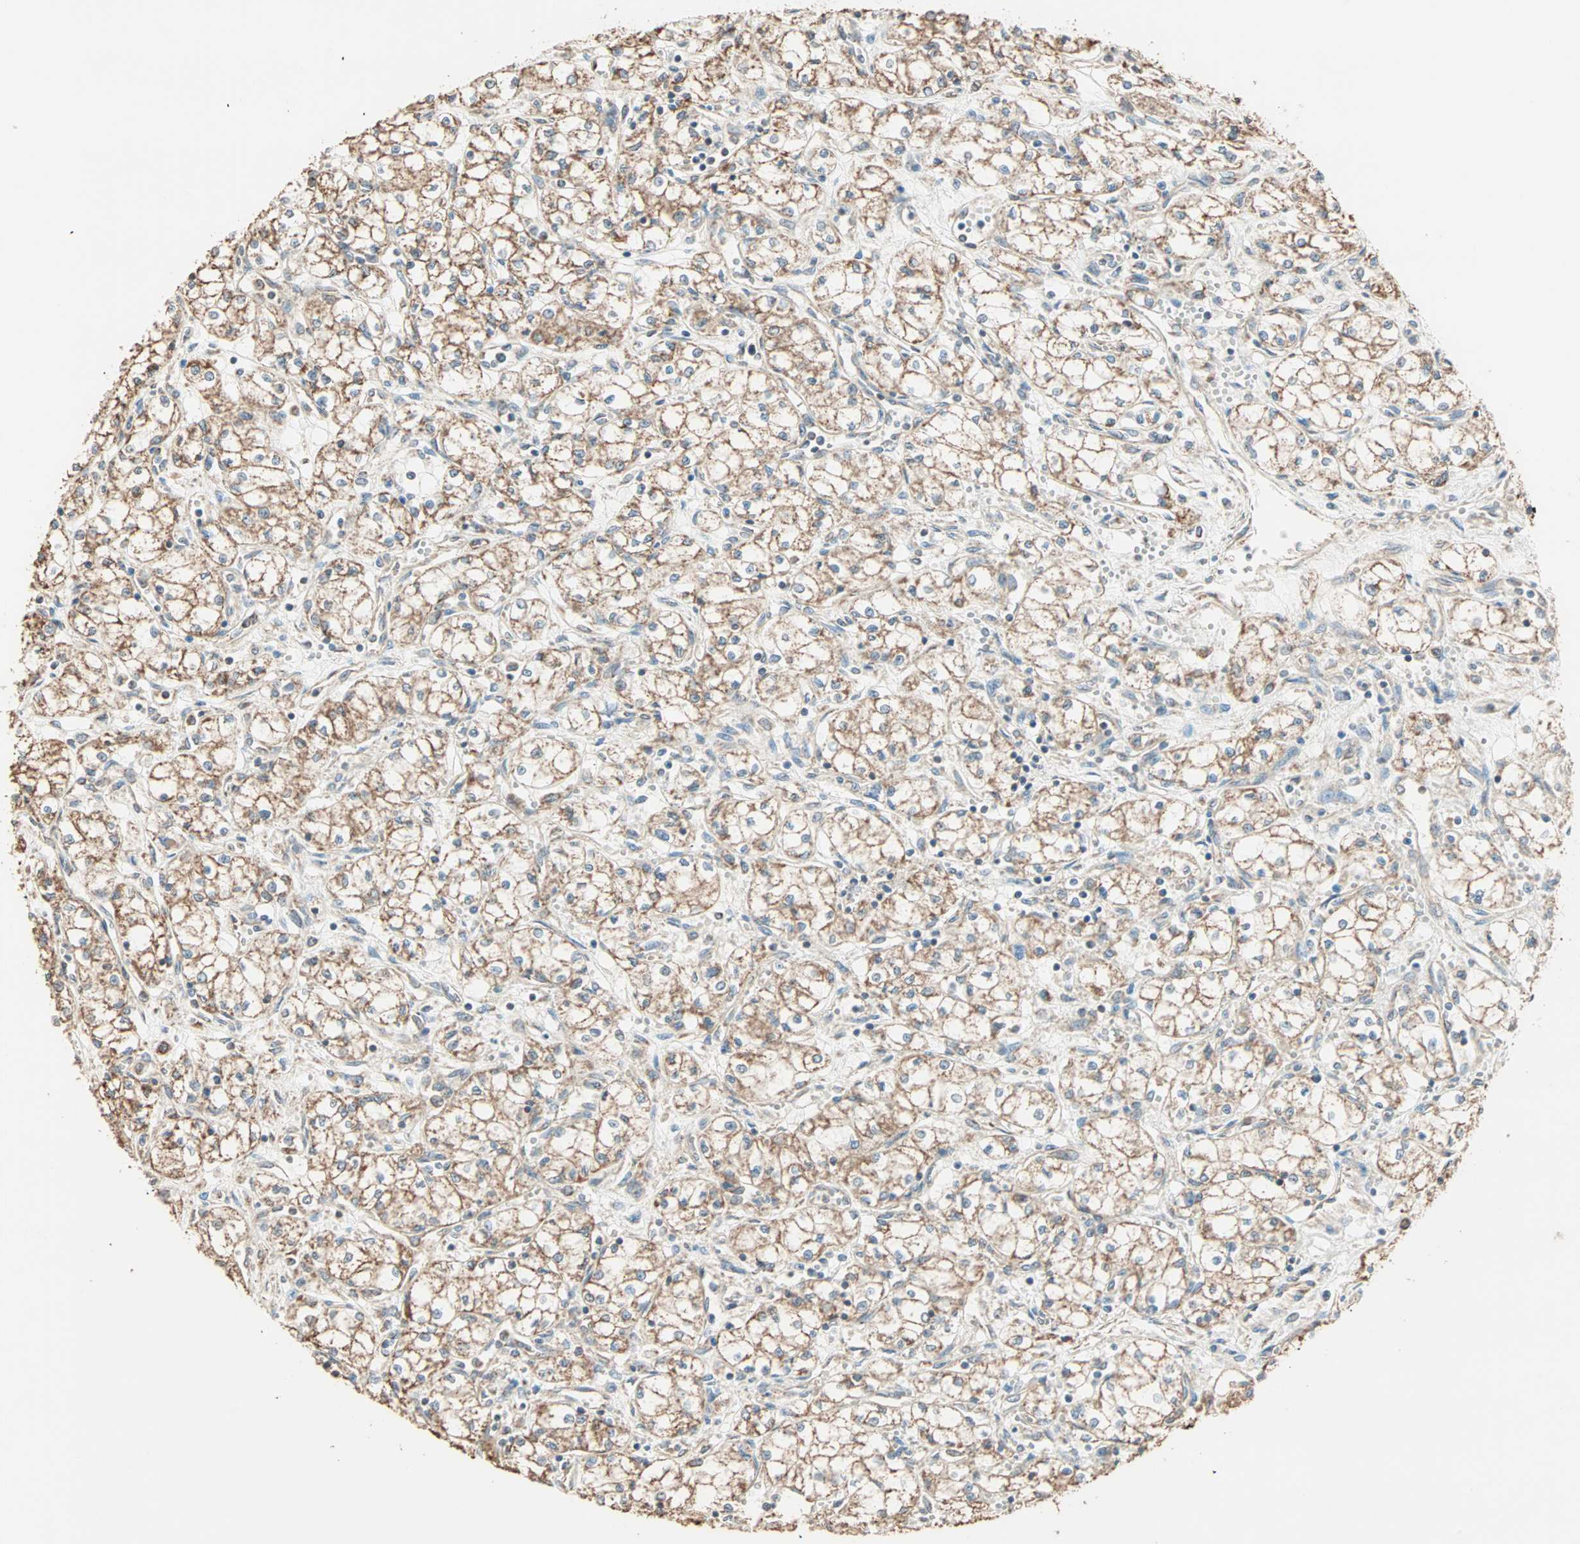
{"staining": {"intensity": "moderate", "quantity": ">75%", "location": "cytoplasmic/membranous"}, "tissue": "renal cancer", "cell_type": "Tumor cells", "image_type": "cancer", "snomed": [{"axis": "morphology", "description": "Normal tissue, NOS"}, {"axis": "morphology", "description": "Adenocarcinoma, NOS"}, {"axis": "topography", "description": "Kidney"}], "caption": "Immunohistochemistry of renal adenocarcinoma displays medium levels of moderate cytoplasmic/membranous positivity in about >75% of tumor cells.", "gene": "EIF4G2", "patient": {"sex": "male", "age": 59}}